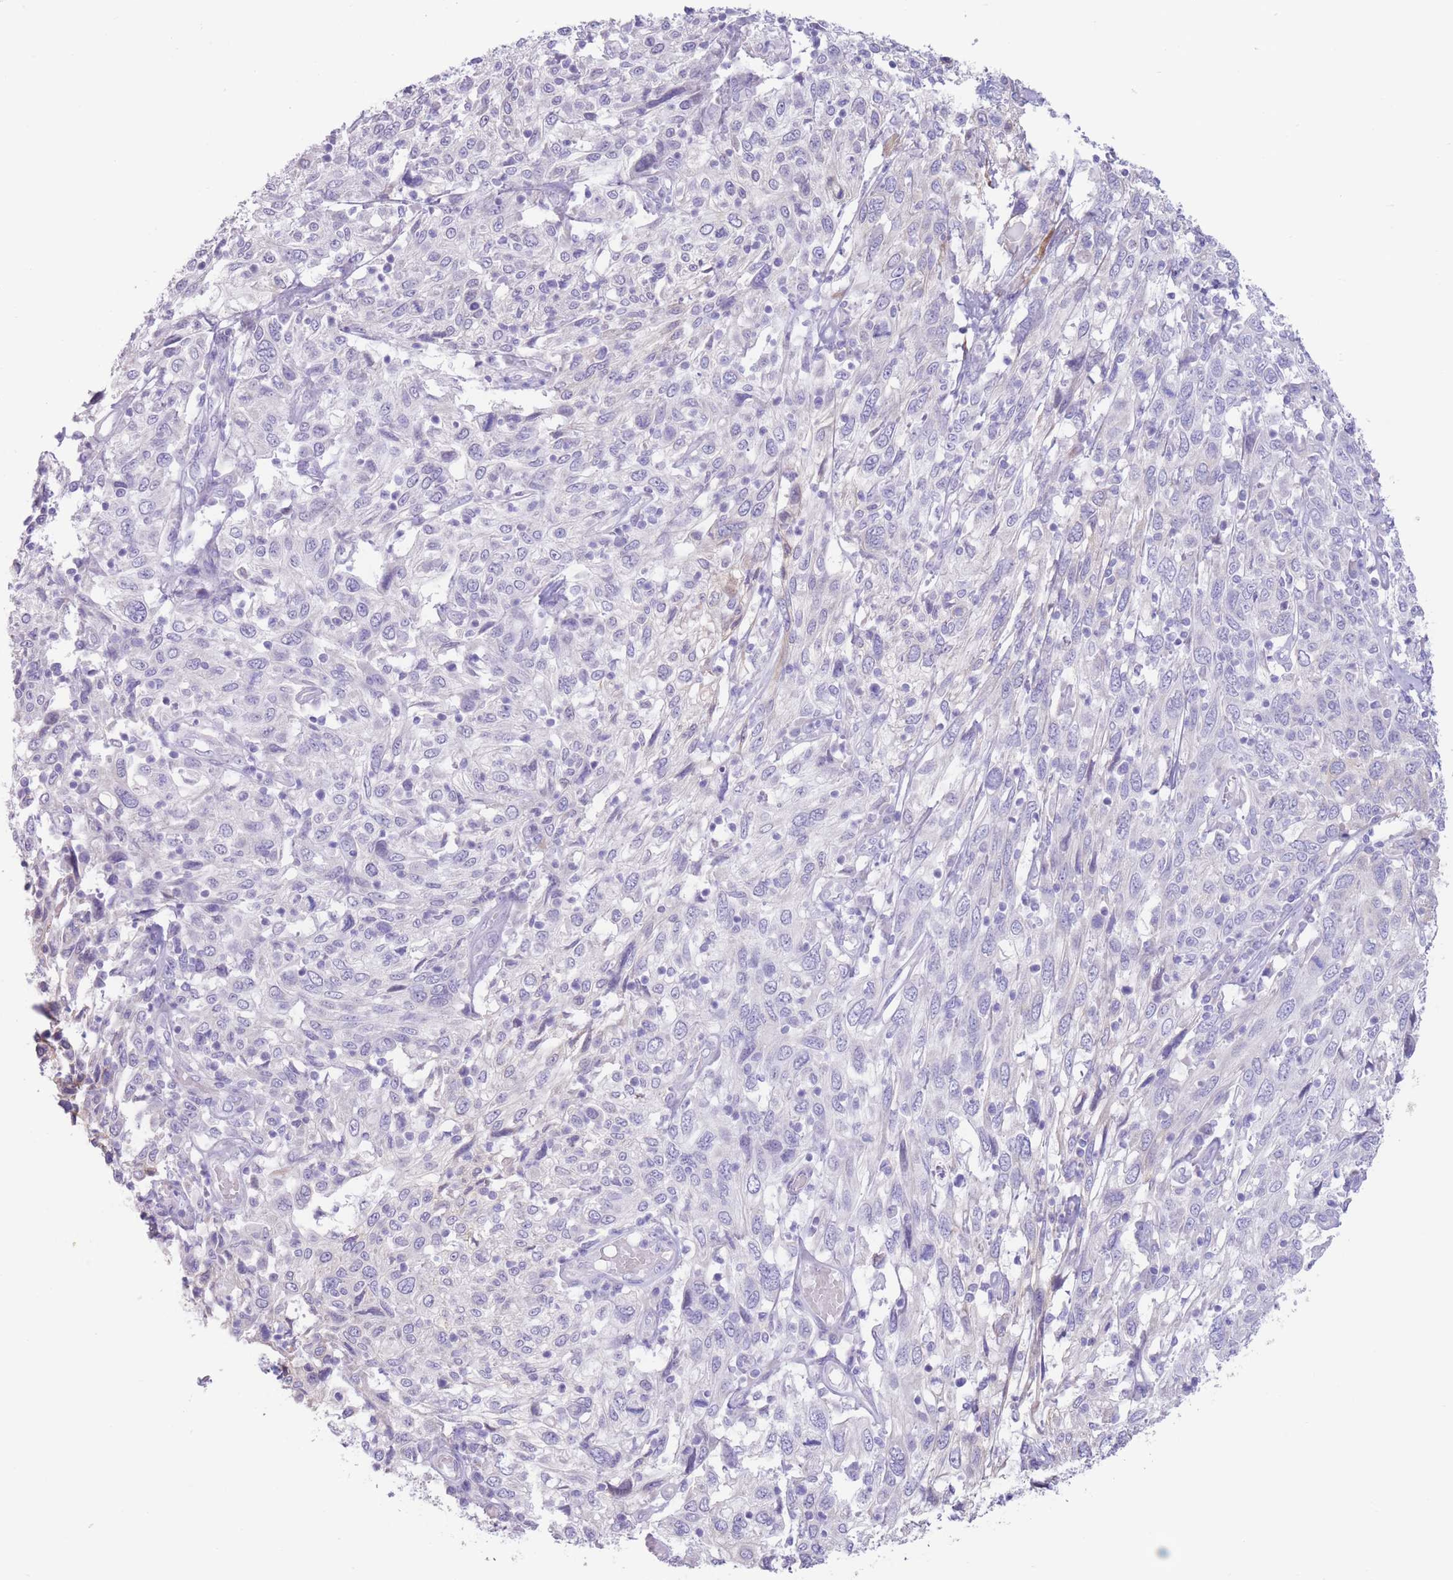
{"staining": {"intensity": "negative", "quantity": "none", "location": "none"}, "tissue": "cervical cancer", "cell_type": "Tumor cells", "image_type": "cancer", "snomed": [{"axis": "morphology", "description": "Squamous cell carcinoma, NOS"}, {"axis": "topography", "description": "Cervix"}], "caption": "The immunohistochemistry (IHC) photomicrograph has no significant expression in tumor cells of cervical squamous cell carcinoma tissue.", "gene": "FAH", "patient": {"sex": "female", "age": 46}}